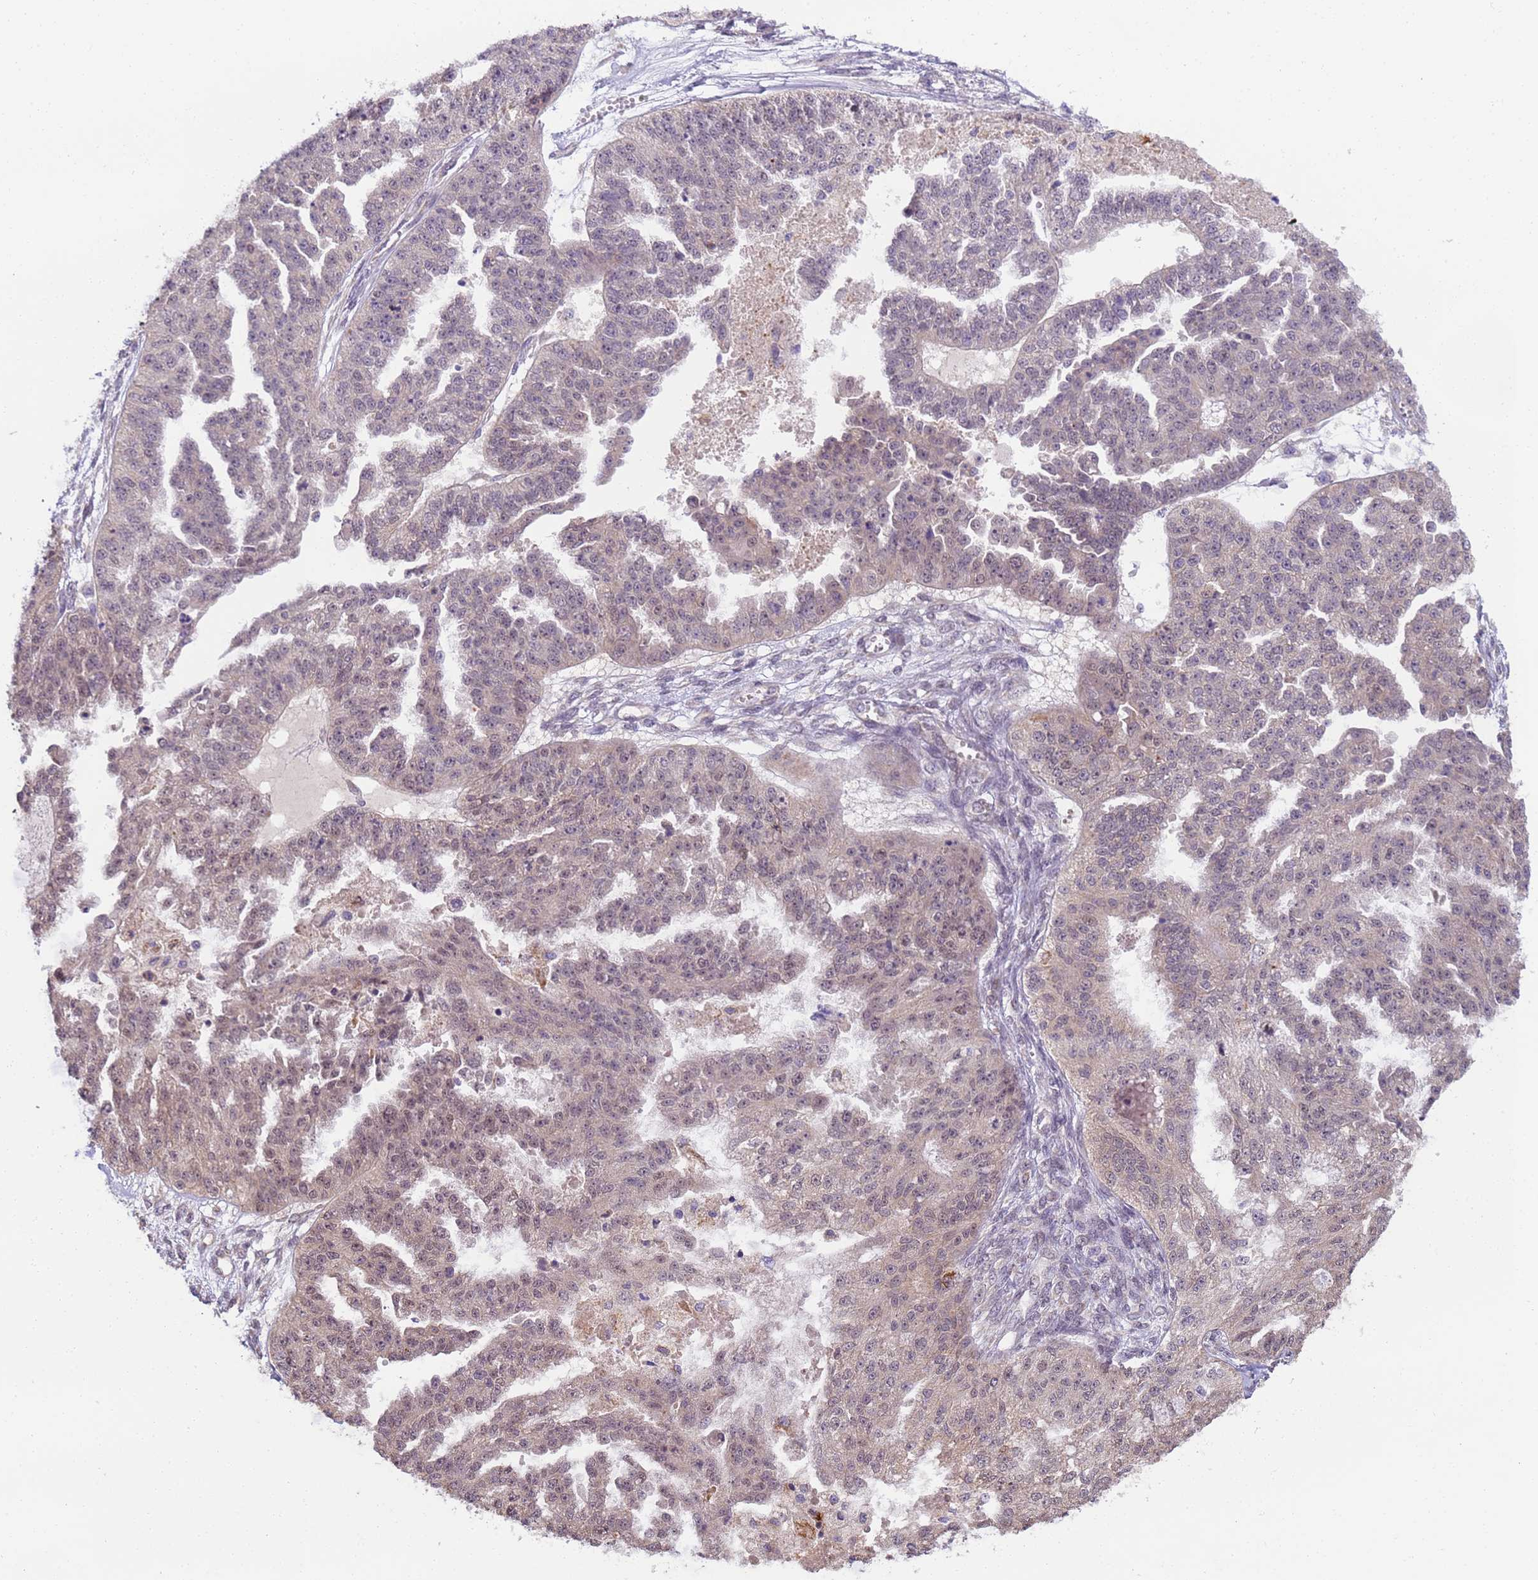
{"staining": {"intensity": "weak", "quantity": "25%-75%", "location": "nuclear"}, "tissue": "ovarian cancer", "cell_type": "Tumor cells", "image_type": "cancer", "snomed": [{"axis": "morphology", "description": "Cystadenocarcinoma, serous, NOS"}, {"axis": "topography", "description": "Ovary"}], "caption": "Protein analysis of serous cystadenocarcinoma (ovarian) tissue displays weak nuclear staining in about 25%-75% of tumor cells.", "gene": "RAPGEF3", "patient": {"sex": "female", "age": 58}}